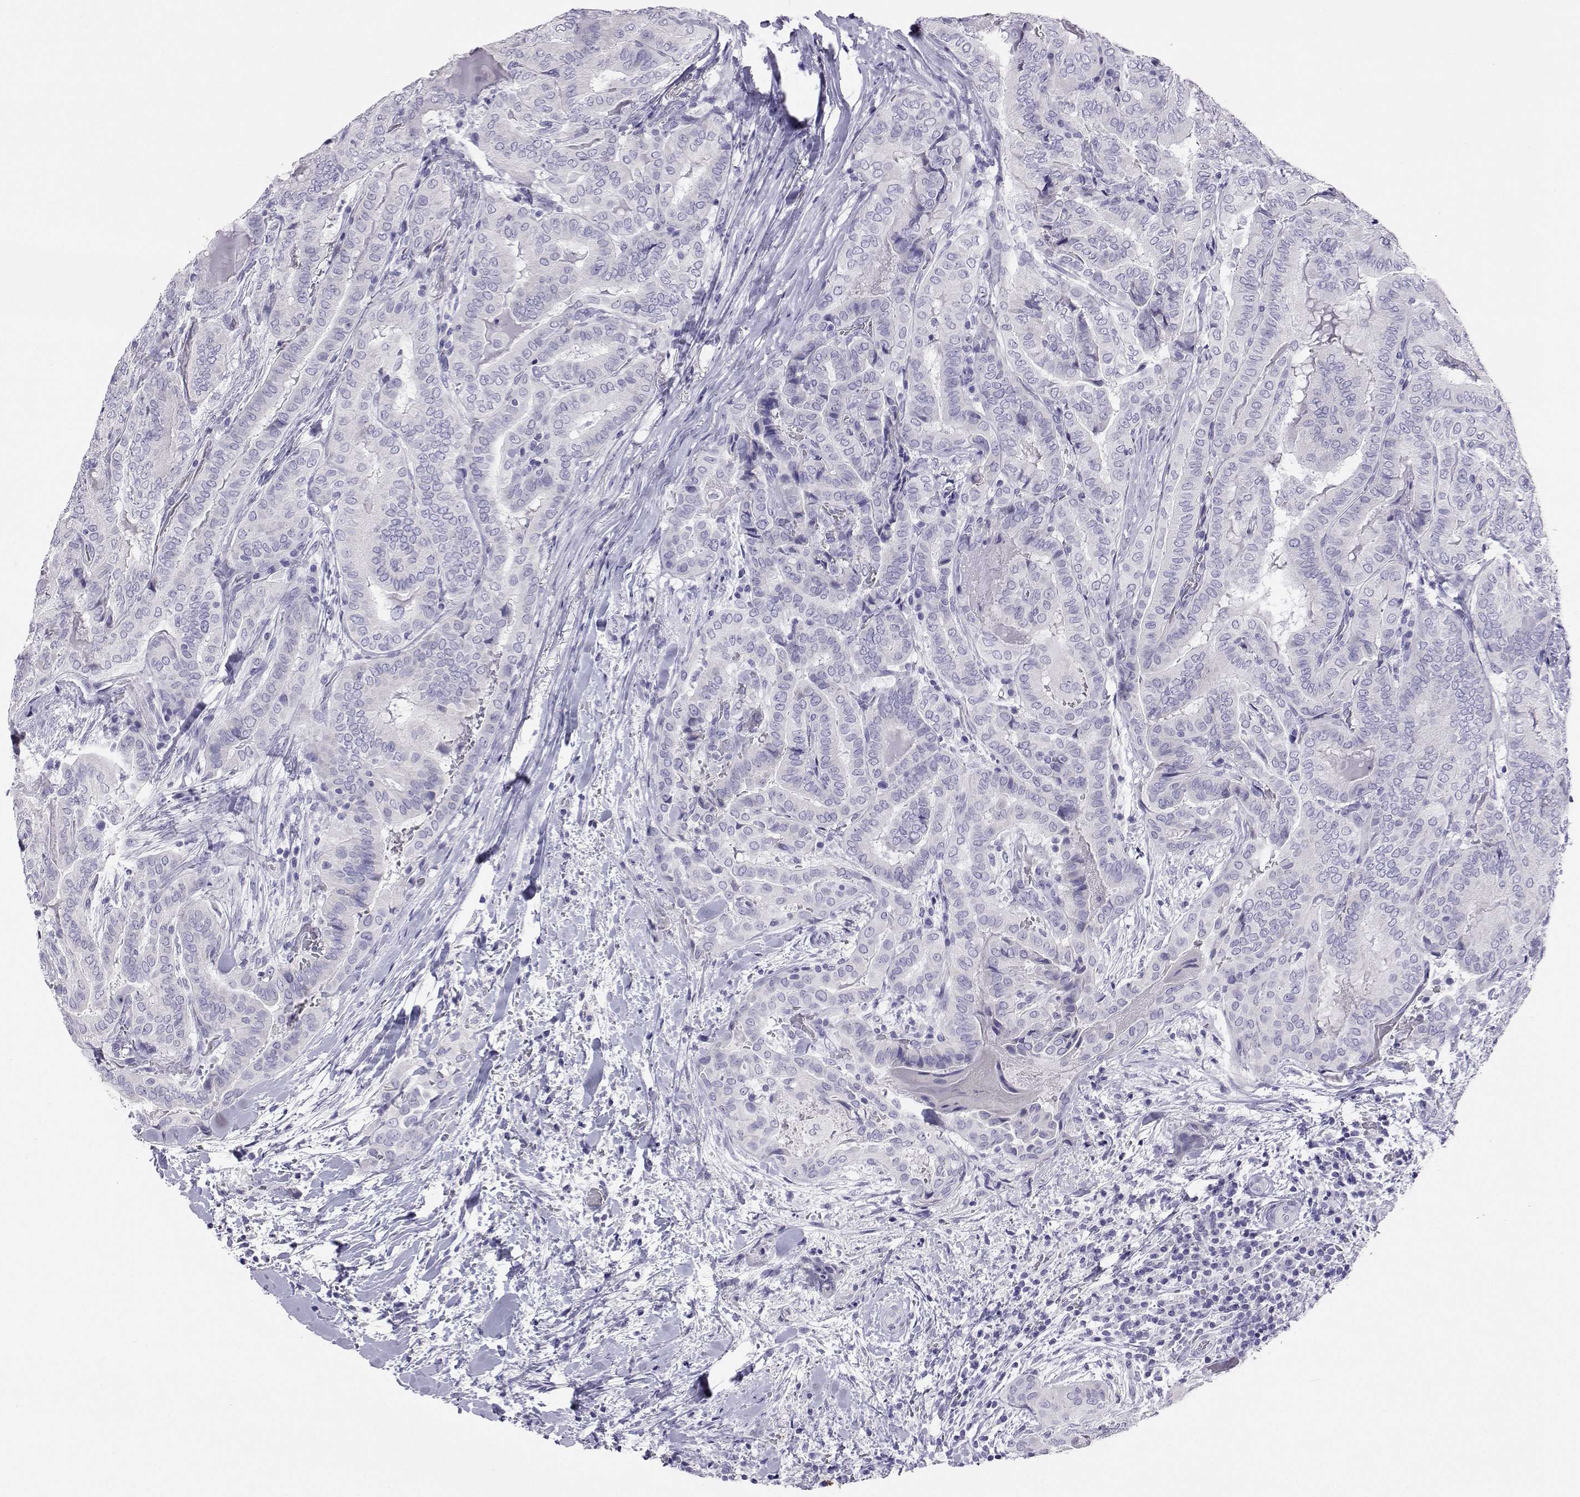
{"staining": {"intensity": "negative", "quantity": "none", "location": "none"}, "tissue": "thyroid cancer", "cell_type": "Tumor cells", "image_type": "cancer", "snomed": [{"axis": "morphology", "description": "Papillary adenocarcinoma, NOS"}, {"axis": "topography", "description": "Thyroid gland"}], "caption": "Histopathology image shows no significant protein positivity in tumor cells of papillary adenocarcinoma (thyroid).", "gene": "PLIN4", "patient": {"sex": "female", "age": 61}}